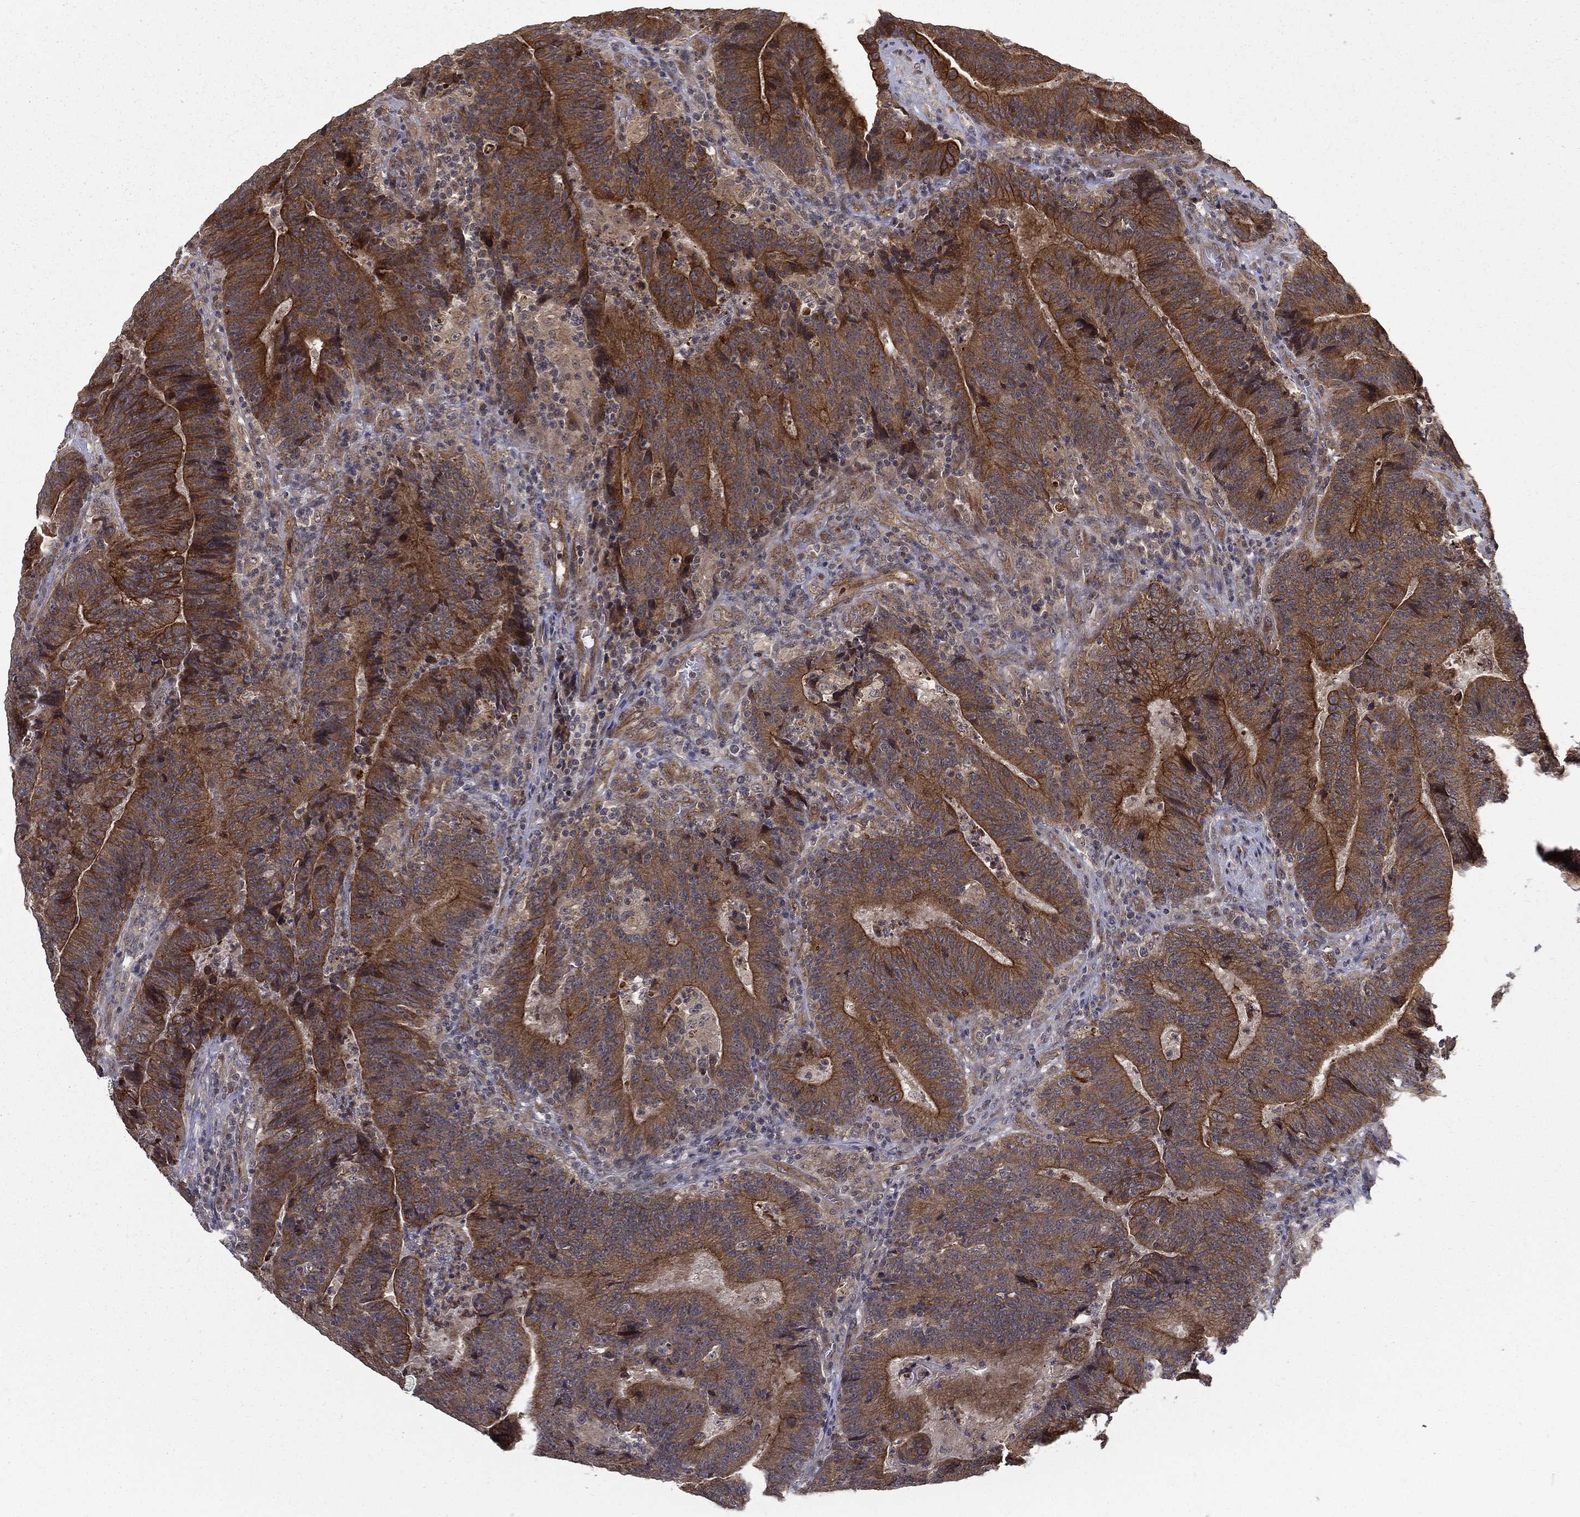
{"staining": {"intensity": "moderate", "quantity": ">75%", "location": "cytoplasmic/membranous"}, "tissue": "colorectal cancer", "cell_type": "Tumor cells", "image_type": "cancer", "snomed": [{"axis": "morphology", "description": "Adenocarcinoma, NOS"}, {"axis": "topography", "description": "Colon"}], "caption": "Brown immunohistochemical staining in human colorectal cancer reveals moderate cytoplasmic/membranous positivity in about >75% of tumor cells. (IHC, brightfield microscopy, high magnification).", "gene": "UACA", "patient": {"sex": "female", "age": 75}}